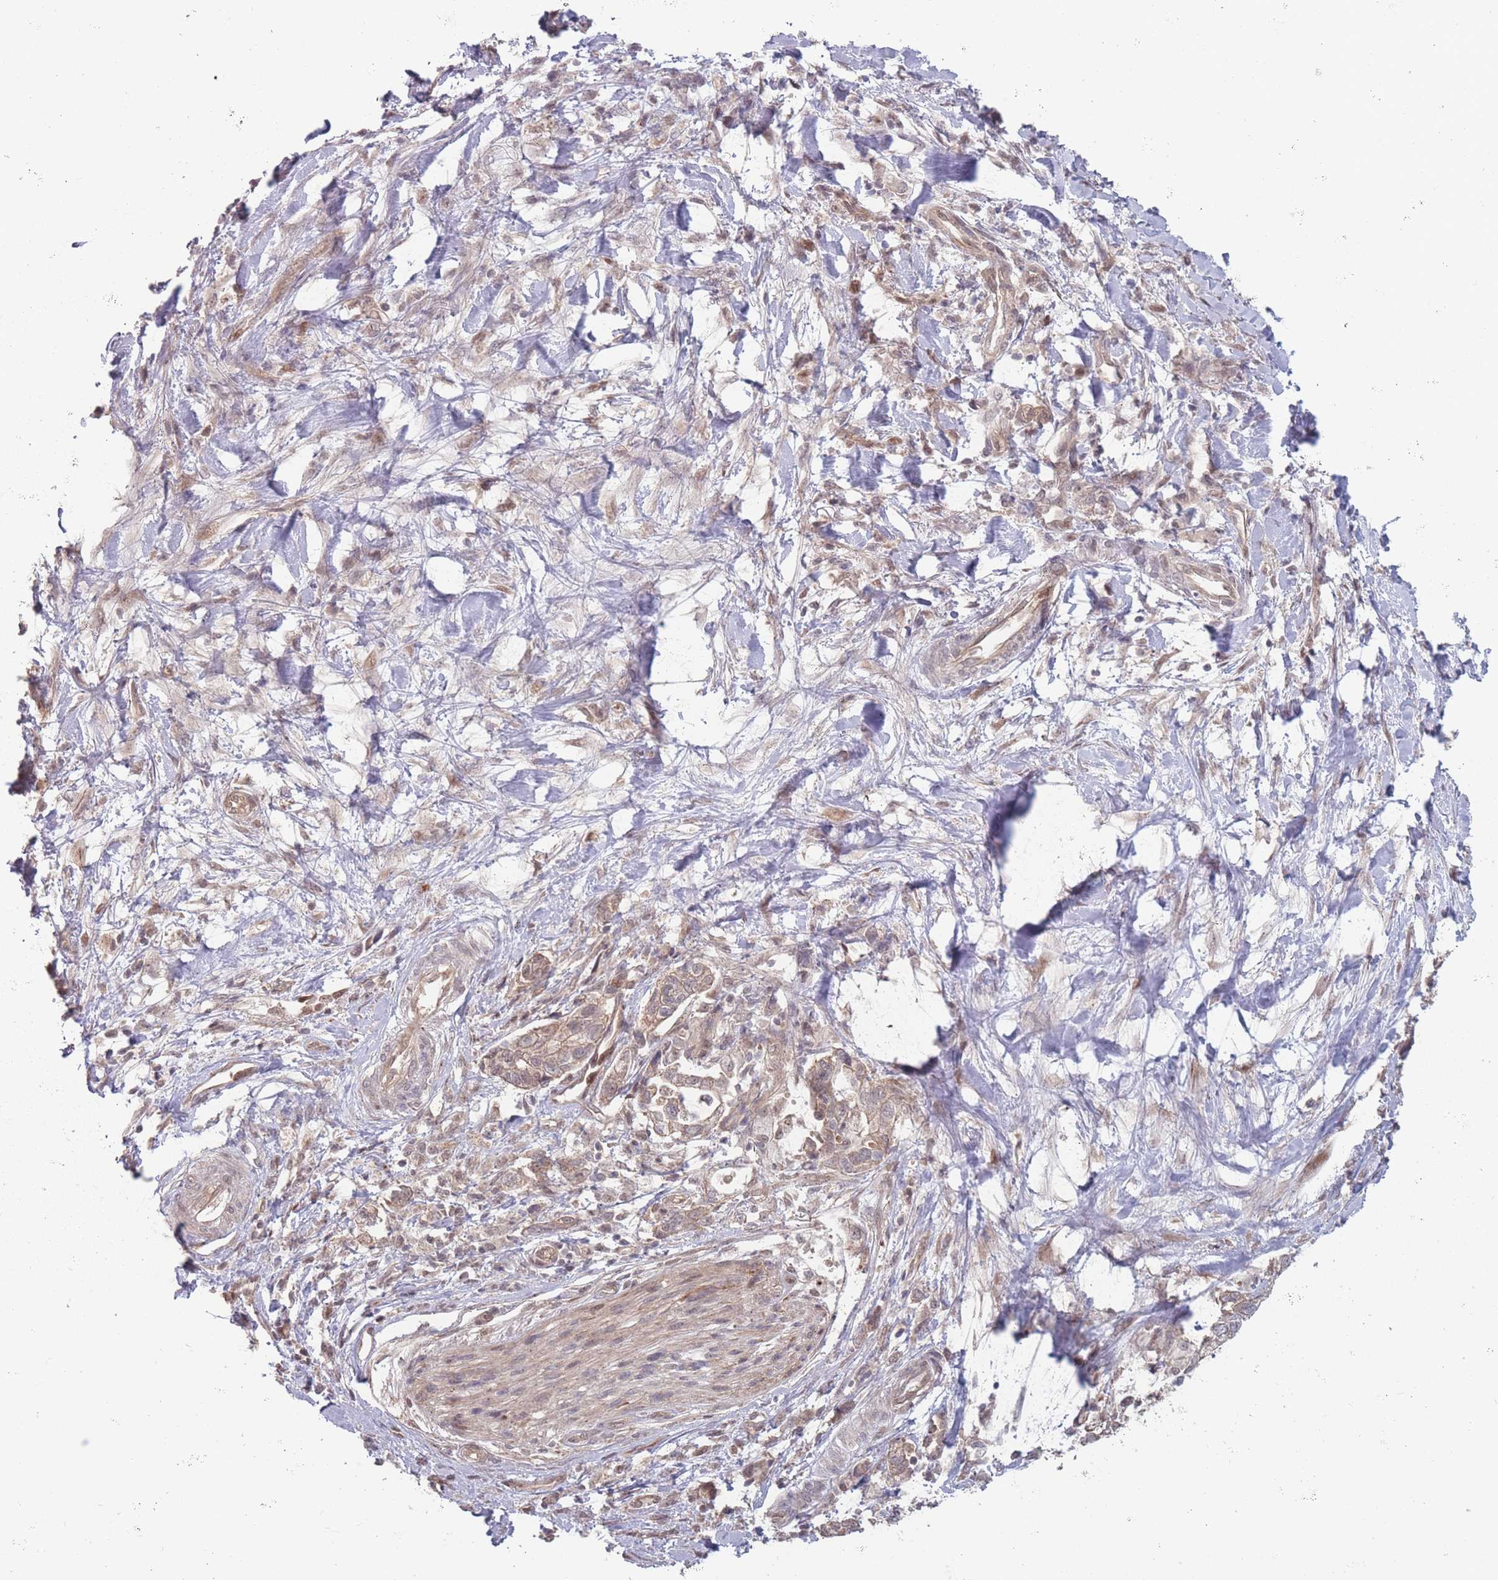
{"staining": {"intensity": "weak", "quantity": "25%-75%", "location": "cytoplasmic/membranous"}, "tissue": "pancreatic cancer", "cell_type": "Tumor cells", "image_type": "cancer", "snomed": [{"axis": "morphology", "description": "Adenocarcinoma, NOS"}, {"axis": "topography", "description": "Pancreas"}], "caption": "Weak cytoplasmic/membranous staining is appreciated in about 25%-75% of tumor cells in pancreatic cancer. (Stains: DAB (3,3'-diaminobenzidine) in brown, nuclei in blue, Microscopy: brightfield microscopy at high magnification).", "gene": "RPS18", "patient": {"sex": "male", "age": 70}}